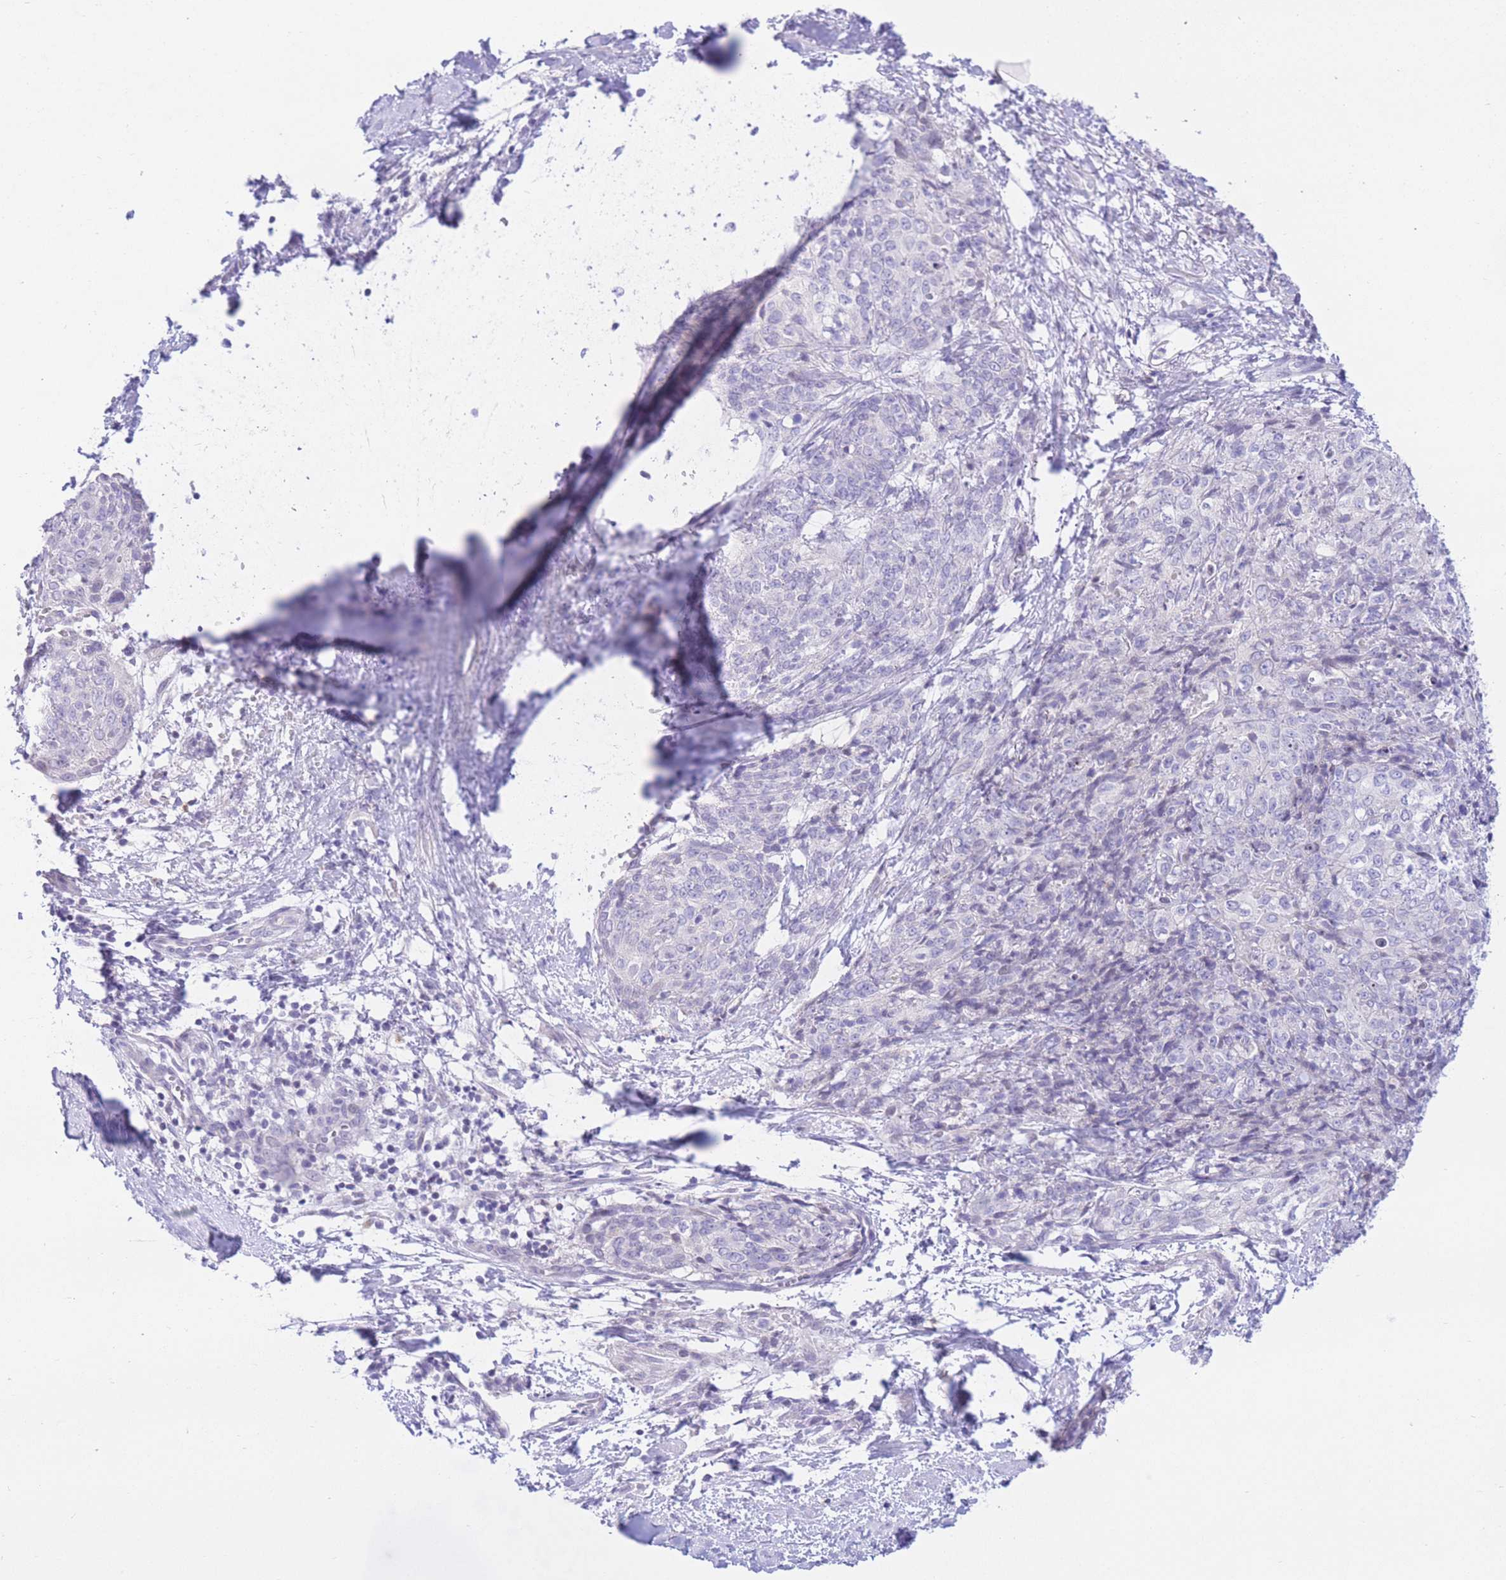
{"staining": {"intensity": "negative", "quantity": "none", "location": "none"}, "tissue": "skin cancer", "cell_type": "Tumor cells", "image_type": "cancer", "snomed": [{"axis": "morphology", "description": "Squamous cell carcinoma, NOS"}, {"axis": "topography", "description": "Skin"}, {"axis": "topography", "description": "Vulva"}], "caption": "DAB (3,3'-diaminobenzidine) immunohistochemical staining of human skin cancer exhibits no significant positivity in tumor cells.", "gene": "RPL39L", "patient": {"sex": "female", "age": 85}}